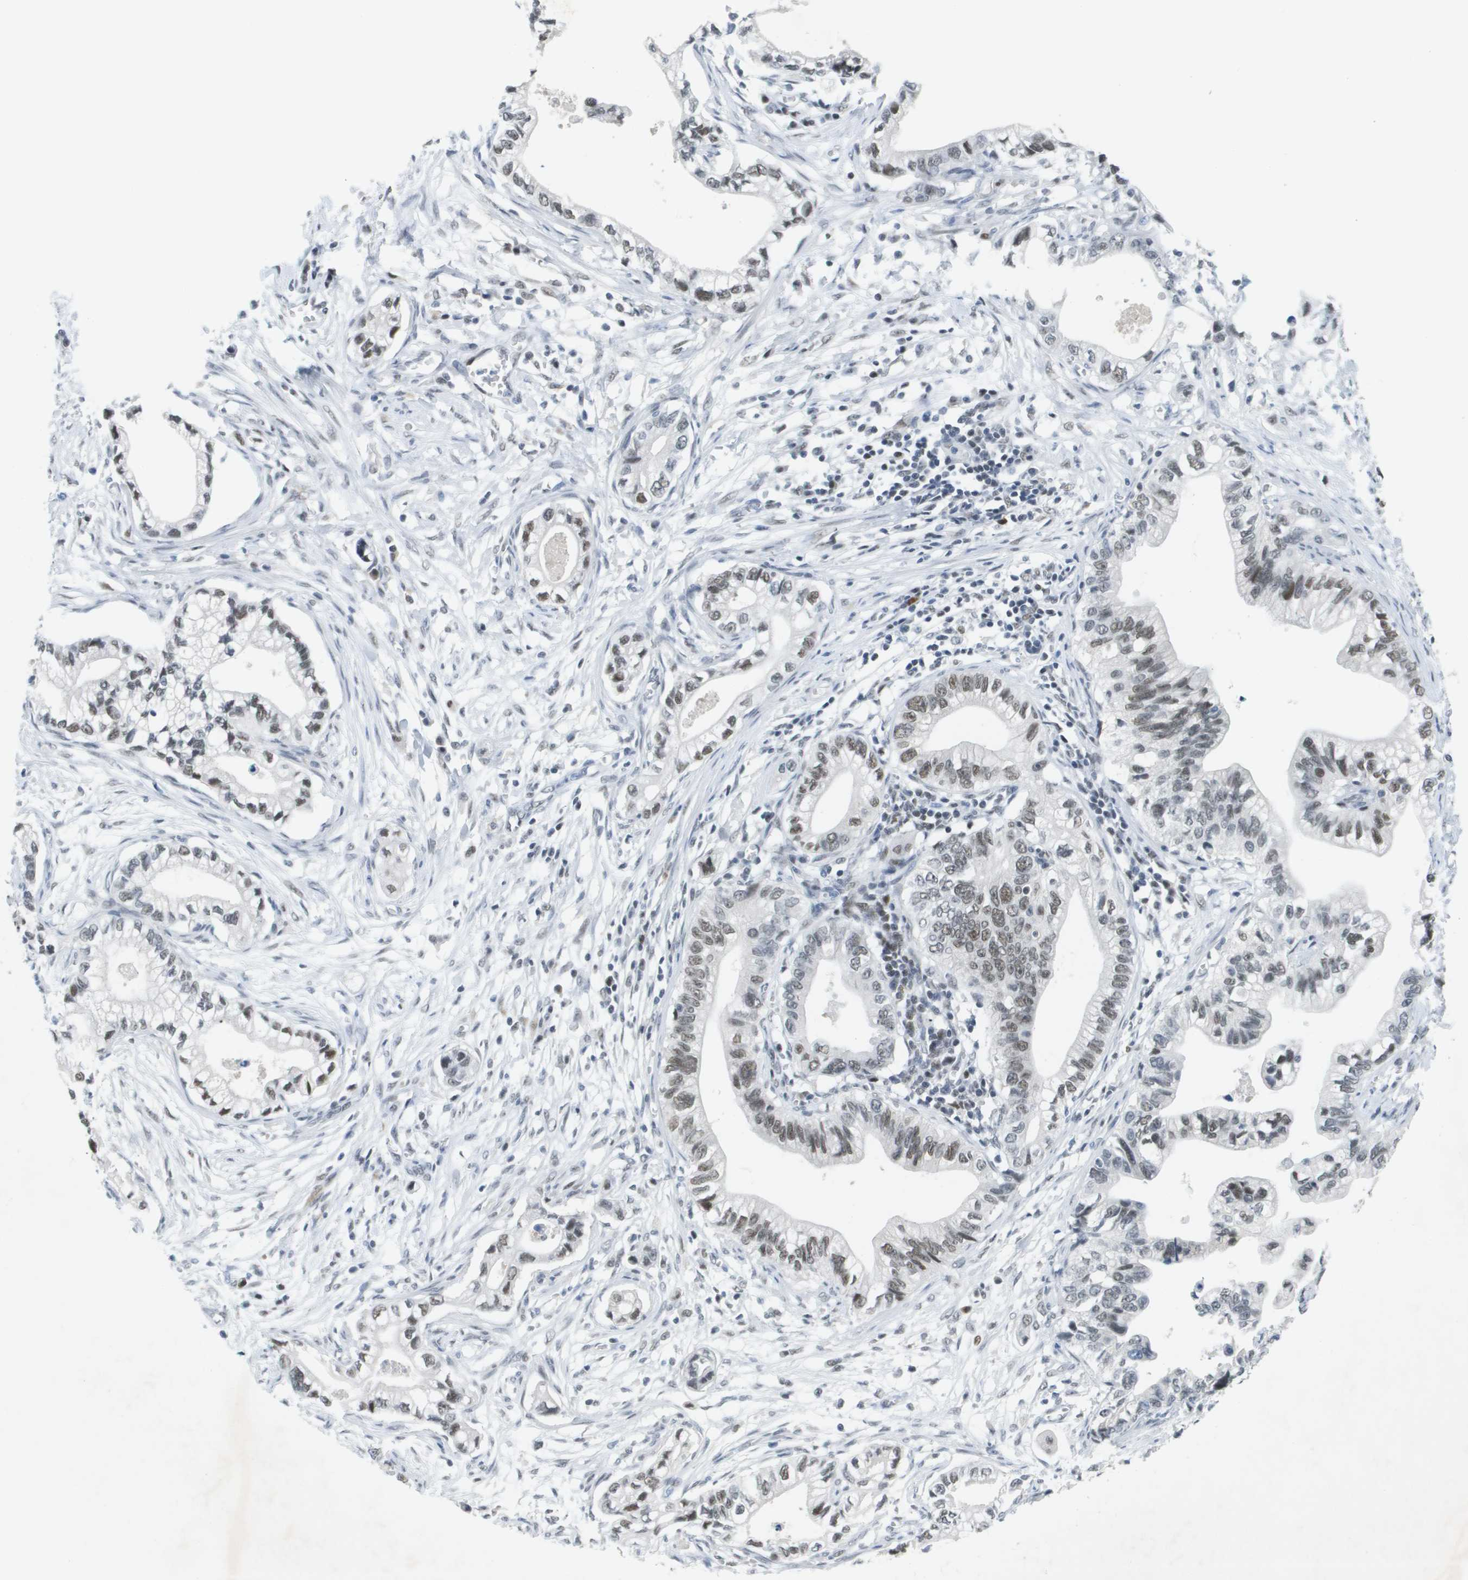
{"staining": {"intensity": "weak", "quantity": "25%-75%", "location": "nuclear"}, "tissue": "pancreatic cancer", "cell_type": "Tumor cells", "image_type": "cancer", "snomed": [{"axis": "morphology", "description": "Adenocarcinoma, NOS"}, {"axis": "topography", "description": "Pancreas"}], "caption": "IHC micrograph of adenocarcinoma (pancreatic) stained for a protein (brown), which demonstrates low levels of weak nuclear positivity in approximately 25%-75% of tumor cells.", "gene": "TP53RK", "patient": {"sex": "male", "age": 56}}